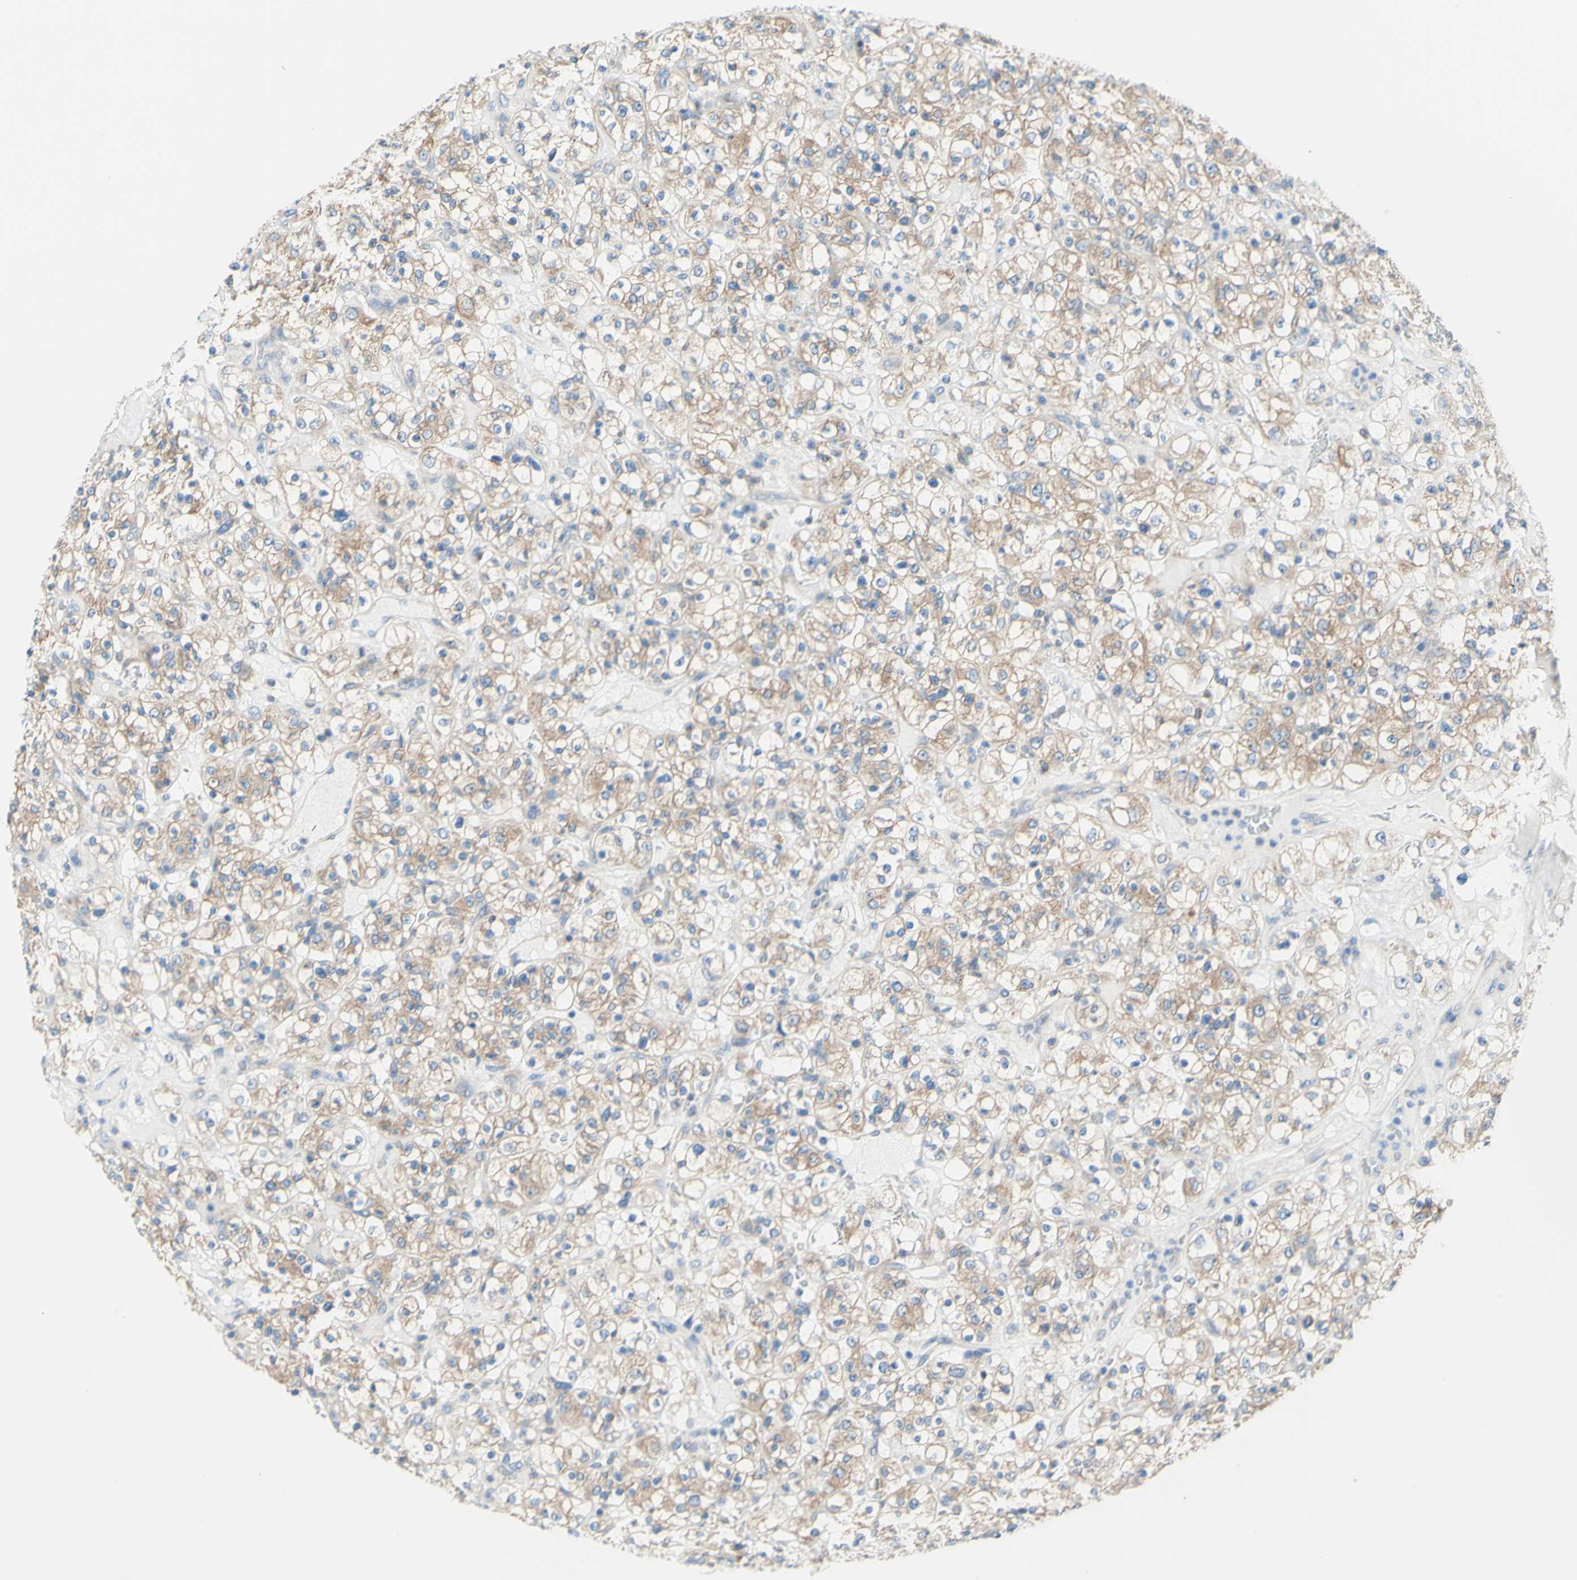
{"staining": {"intensity": "weak", "quantity": "25%-75%", "location": "cytoplasmic/membranous"}, "tissue": "renal cancer", "cell_type": "Tumor cells", "image_type": "cancer", "snomed": [{"axis": "morphology", "description": "Normal tissue, NOS"}, {"axis": "morphology", "description": "Adenocarcinoma, NOS"}, {"axis": "topography", "description": "Kidney"}], "caption": "This micrograph exhibits immunohistochemistry staining of human renal cancer (adenocarcinoma), with low weak cytoplasmic/membranous staining in about 25%-75% of tumor cells.", "gene": "RETREG2", "patient": {"sex": "female", "age": 72}}